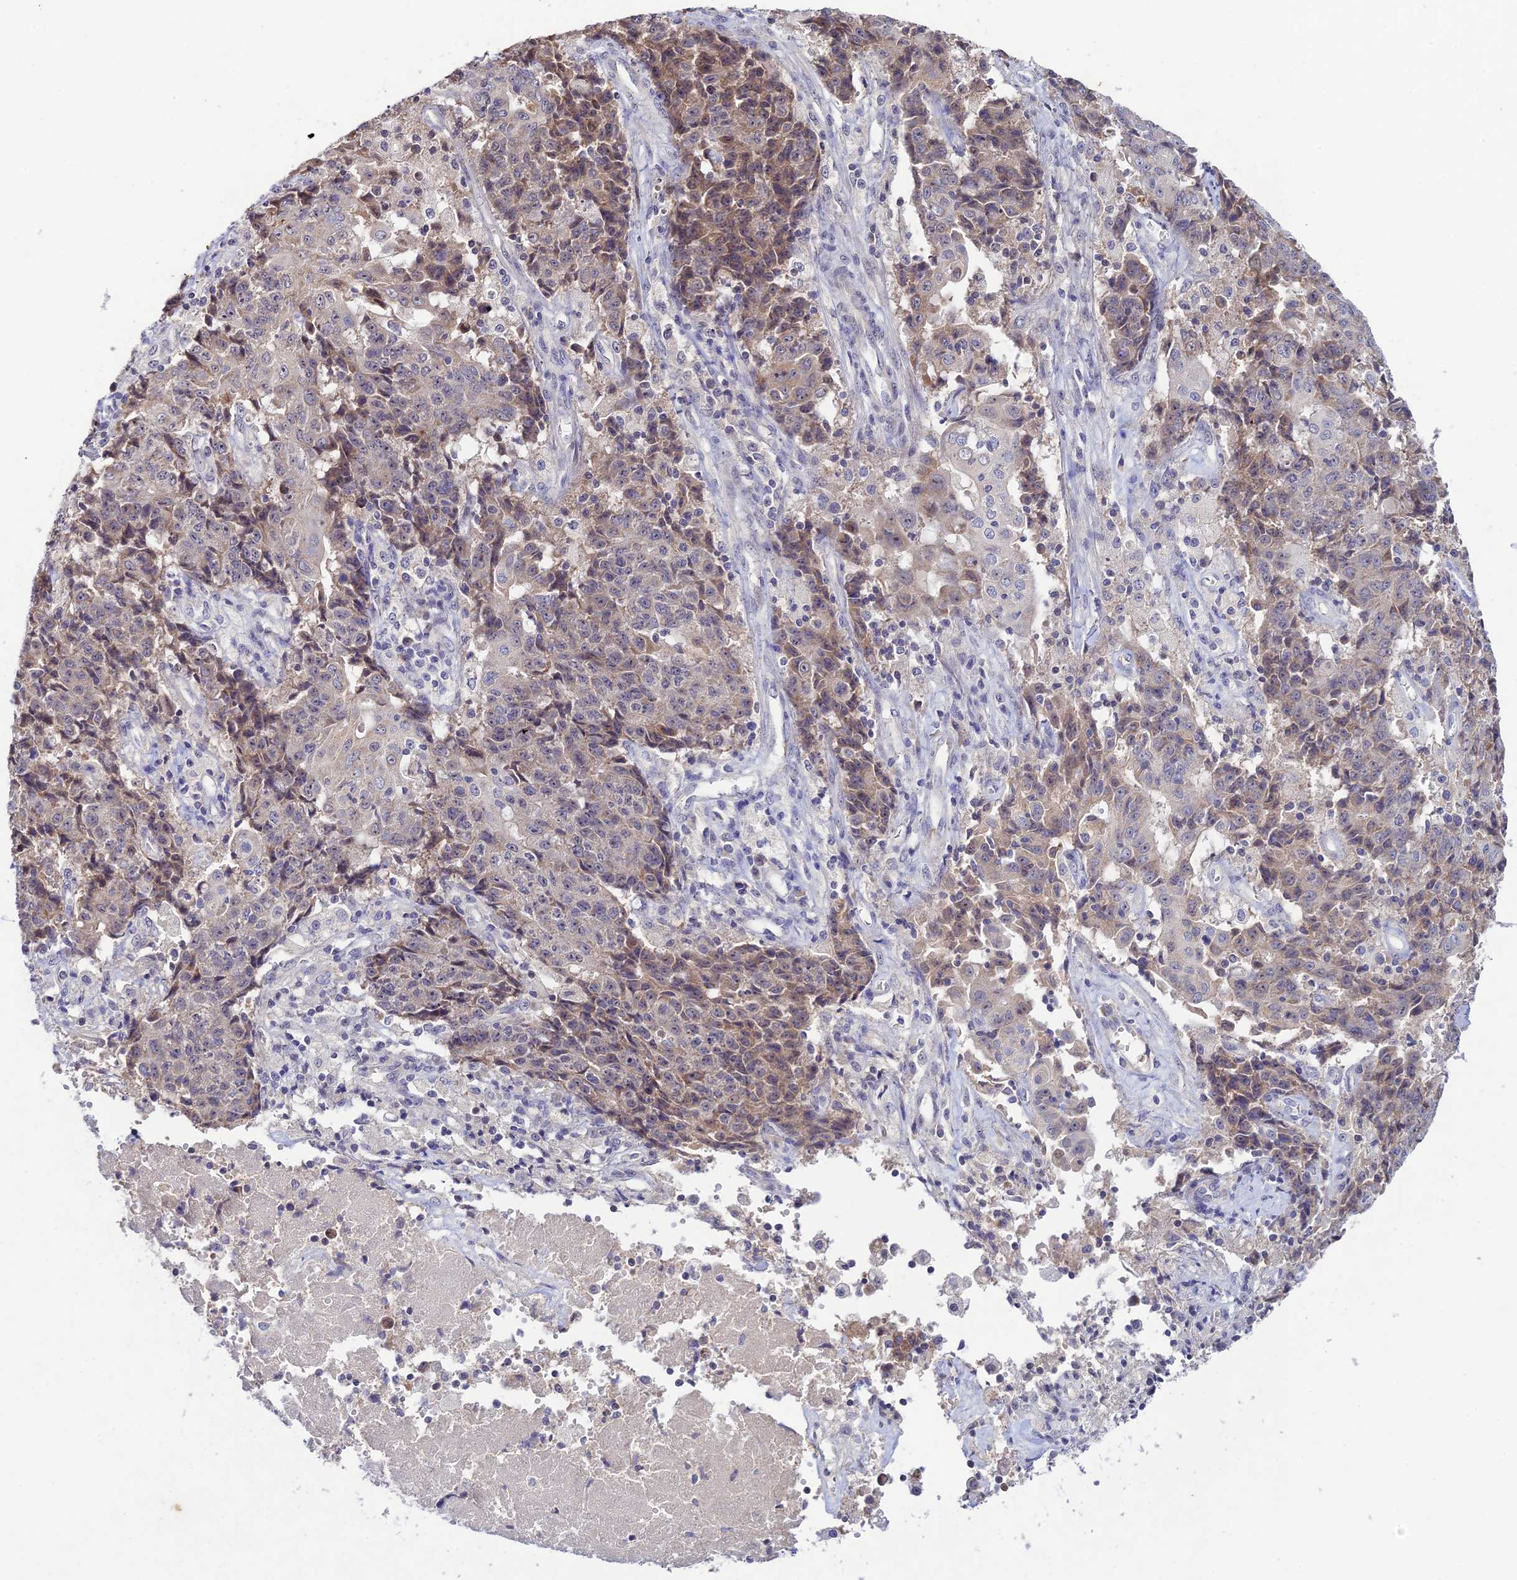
{"staining": {"intensity": "weak", "quantity": "25%-75%", "location": "cytoplasmic/membranous"}, "tissue": "ovarian cancer", "cell_type": "Tumor cells", "image_type": "cancer", "snomed": [{"axis": "morphology", "description": "Carcinoma, endometroid"}, {"axis": "topography", "description": "Ovary"}], "caption": "Immunohistochemistry (IHC) image of ovarian cancer (endometroid carcinoma) stained for a protein (brown), which demonstrates low levels of weak cytoplasmic/membranous positivity in about 25%-75% of tumor cells.", "gene": "CHST5", "patient": {"sex": "female", "age": 42}}